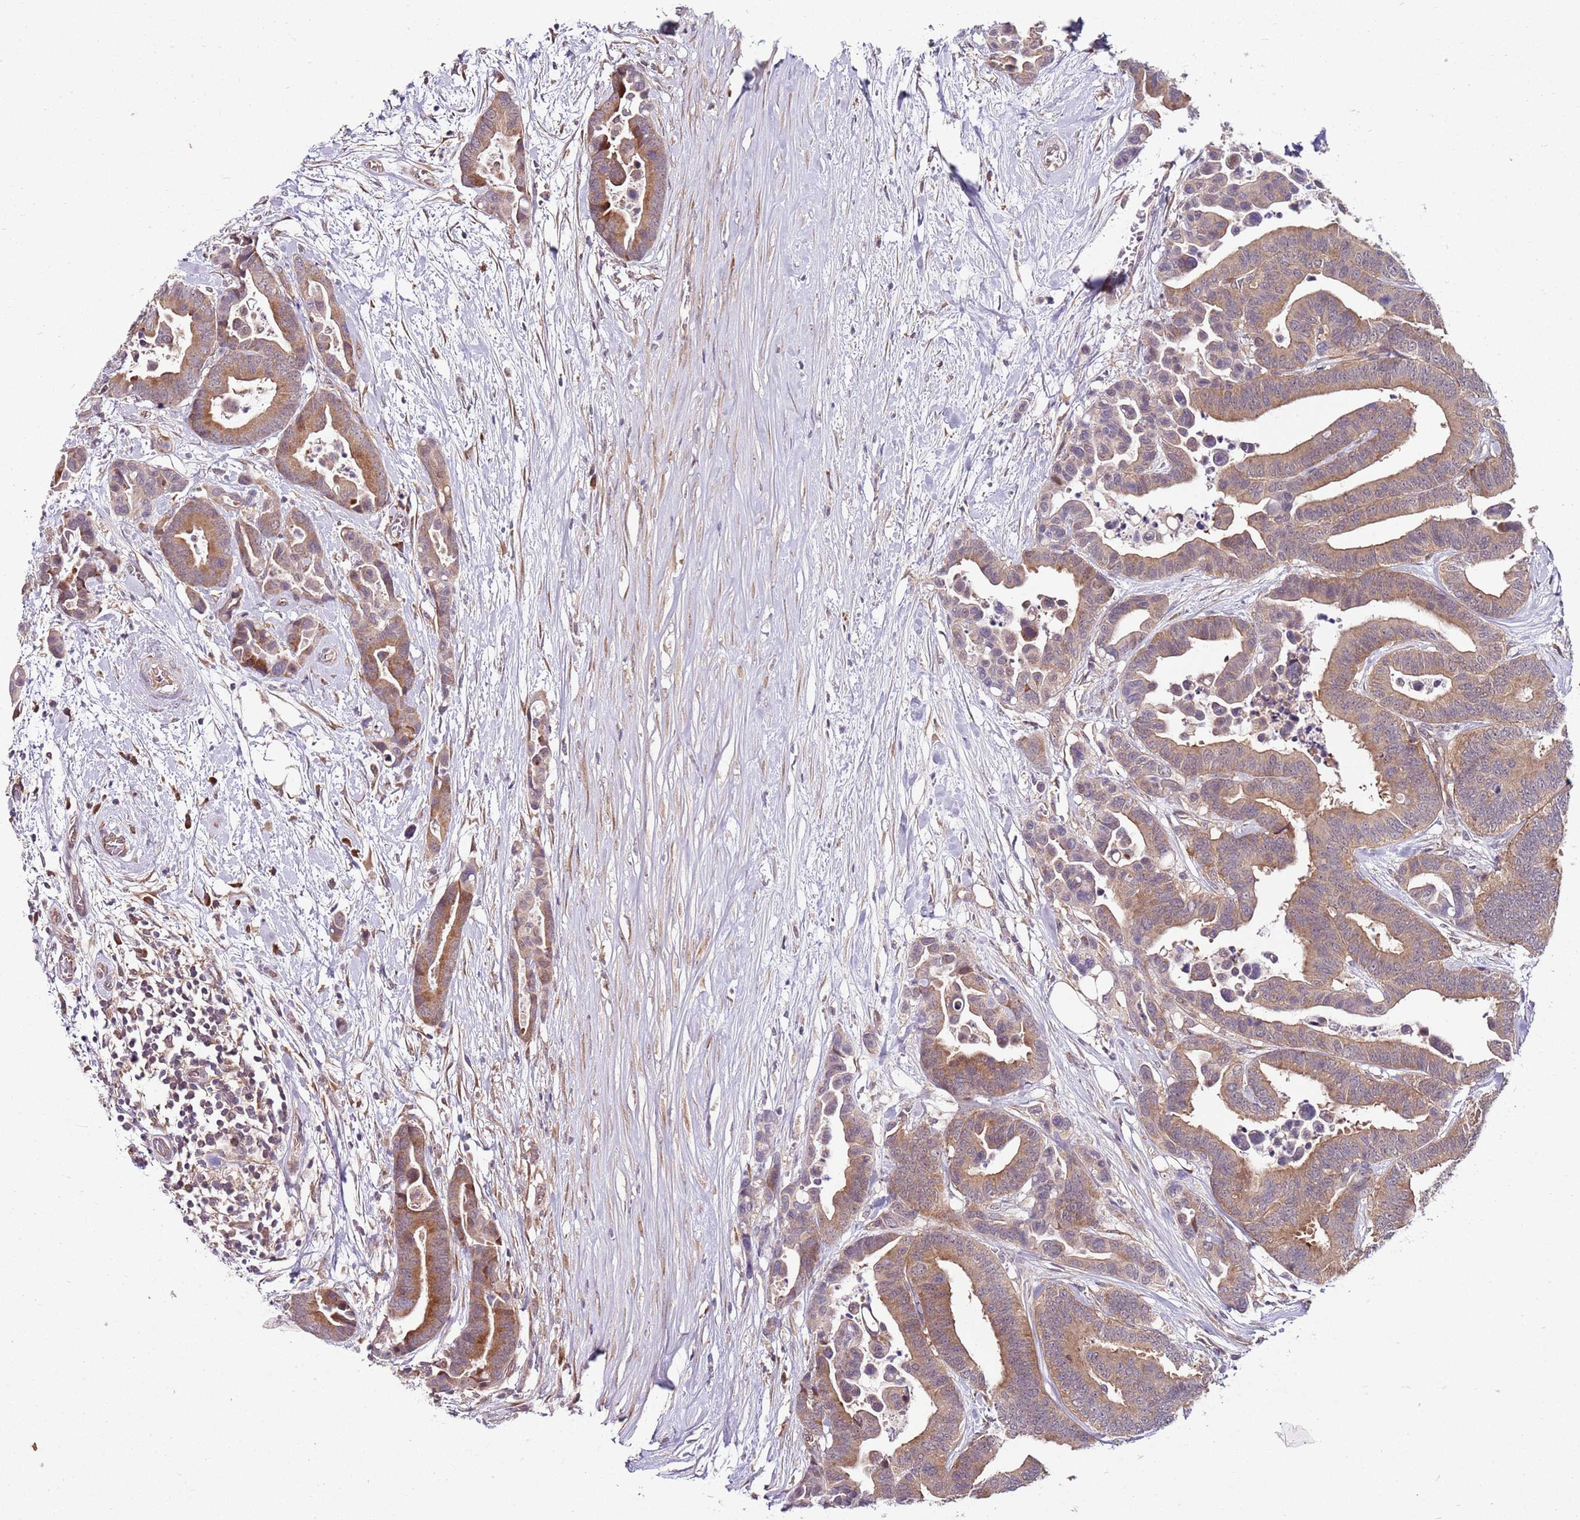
{"staining": {"intensity": "moderate", "quantity": "25%-75%", "location": "cytoplasmic/membranous"}, "tissue": "colorectal cancer", "cell_type": "Tumor cells", "image_type": "cancer", "snomed": [{"axis": "morphology", "description": "Adenocarcinoma, NOS"}, {"axis": "topography", "description": "Colon"}], "caption": "Moderate cytoplasmic/membranous protein positivity is present in approximately 25%-75% of tumor cells in colorectal cancer (adenocarcinoma). The protein is stained brown, and the nuclei are stained in blue (DAB IHC with brightfield microscopy, high magnification).", "gene": "FBXL22", "patient": {"sex": "male", "age": 82}}